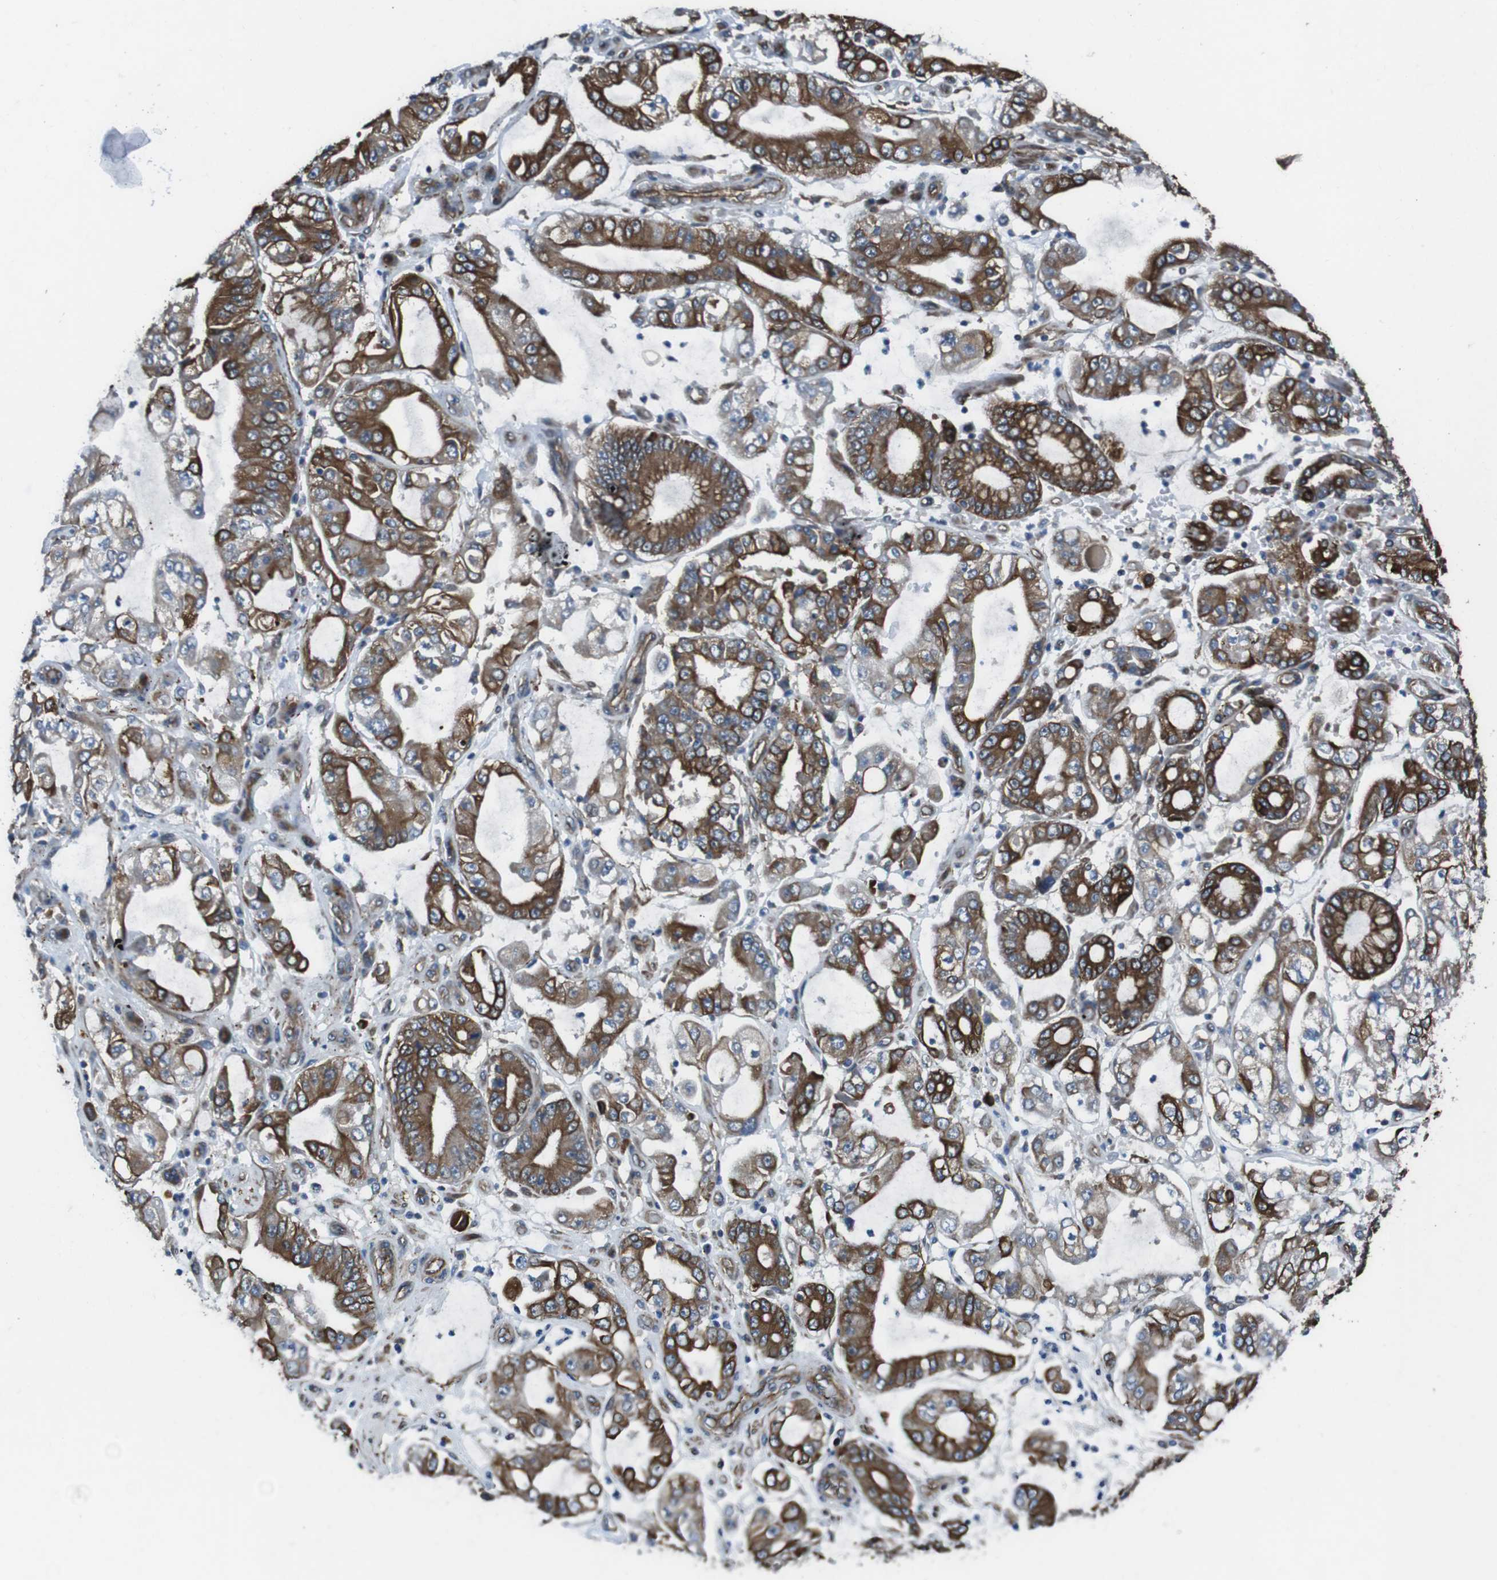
{"staining": {"intensity": "strong", "quantity": "25%-75%", "location": "cytoplasmic/membranous"}, "tissue": "stomach cancer", "cell_type": "Tumor cells", "image_type": "cancer", "snomed": [{"axis": "morphology", "description": "Adenocarcinoma, NOS"}, {"axis": "topography", "description": "Stomach"}], "caption": "Brown immunohistochemical staining in stomach adenocarcinoma demonstrates strong cytoplasmic/membranous expression in approximately 25%-75% of tumor cells.", "gene": "FAM174B", "patient": {"sex": "male", "age": 76}}